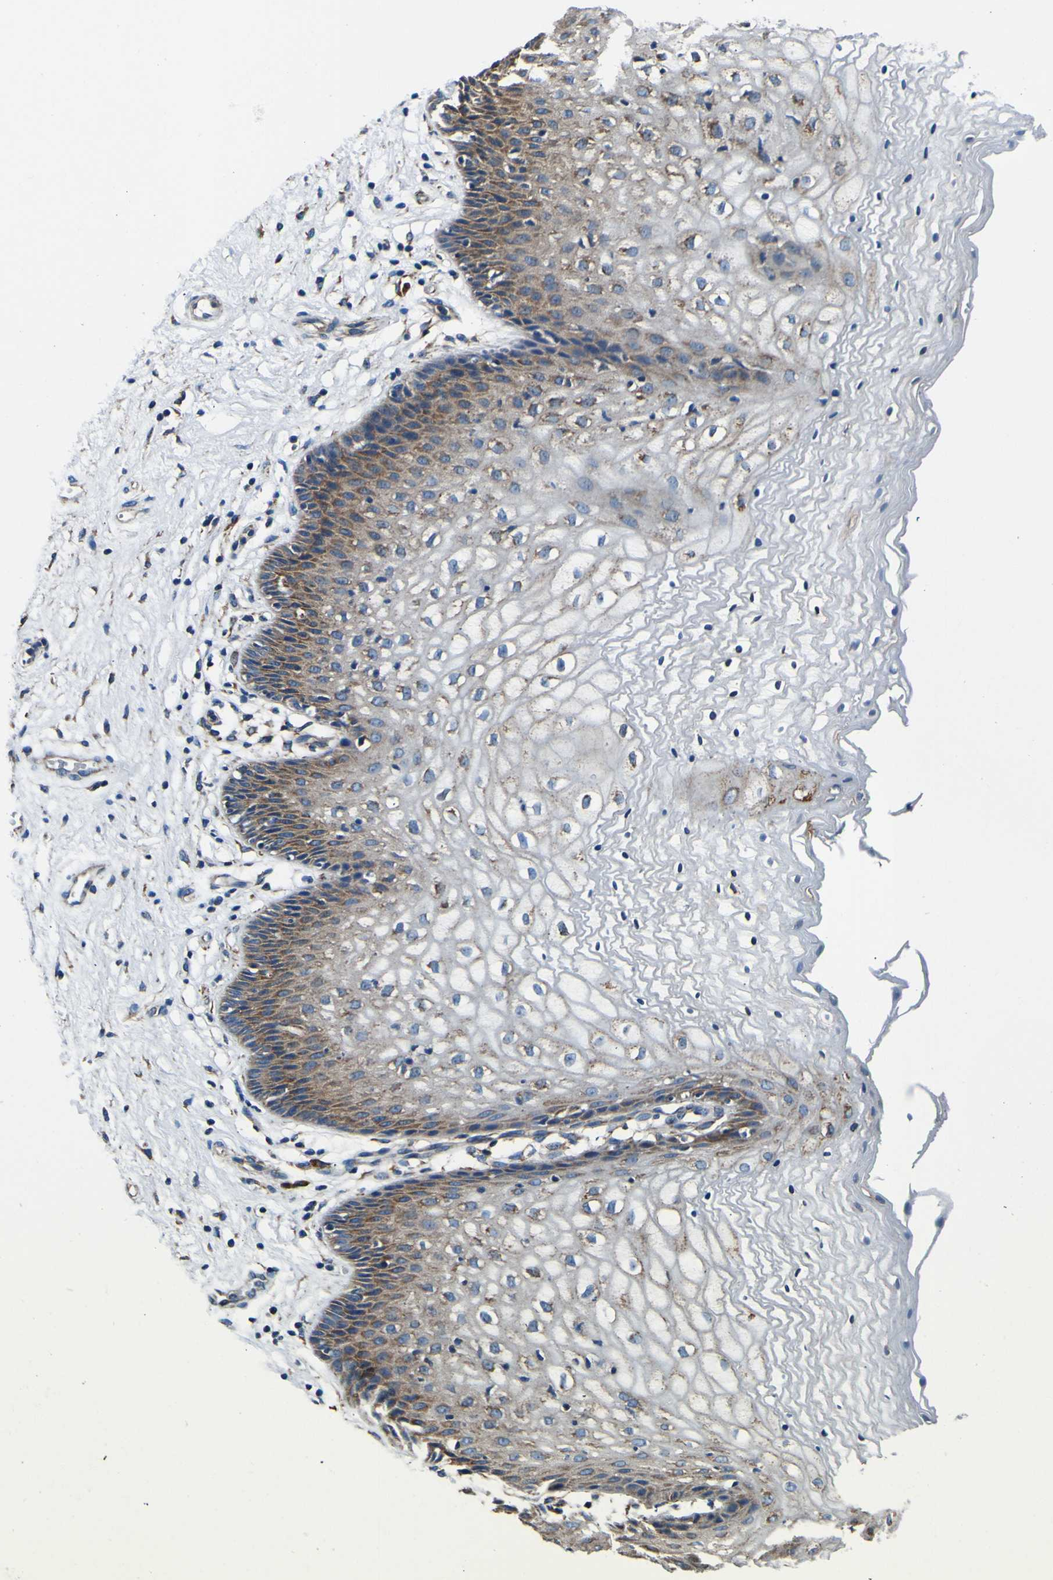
{"staining": {"intensity": "moderate", "quantity": "25%-75%", "location": "cytoplasmic/membranous"}, "tissue": "vagina", "cell_type": "Squamous epithelial cells", "image_type": "normal", "snomed": [{"axis": "morphology", "description": "Normal tissue, NOS"}, {"axis": "topography", "description": "Vagina"}], "caption": "DAB (3,3'-diaminobenzidine) immunohistochemical staining of normal vagina demonstrates moderate cytoplasmic/membranous protein positivity in approximately 25%-75% of squamous epithelial cells.", "gene": "INPP5A", "patient": {"sex": "female", "age": 34}}